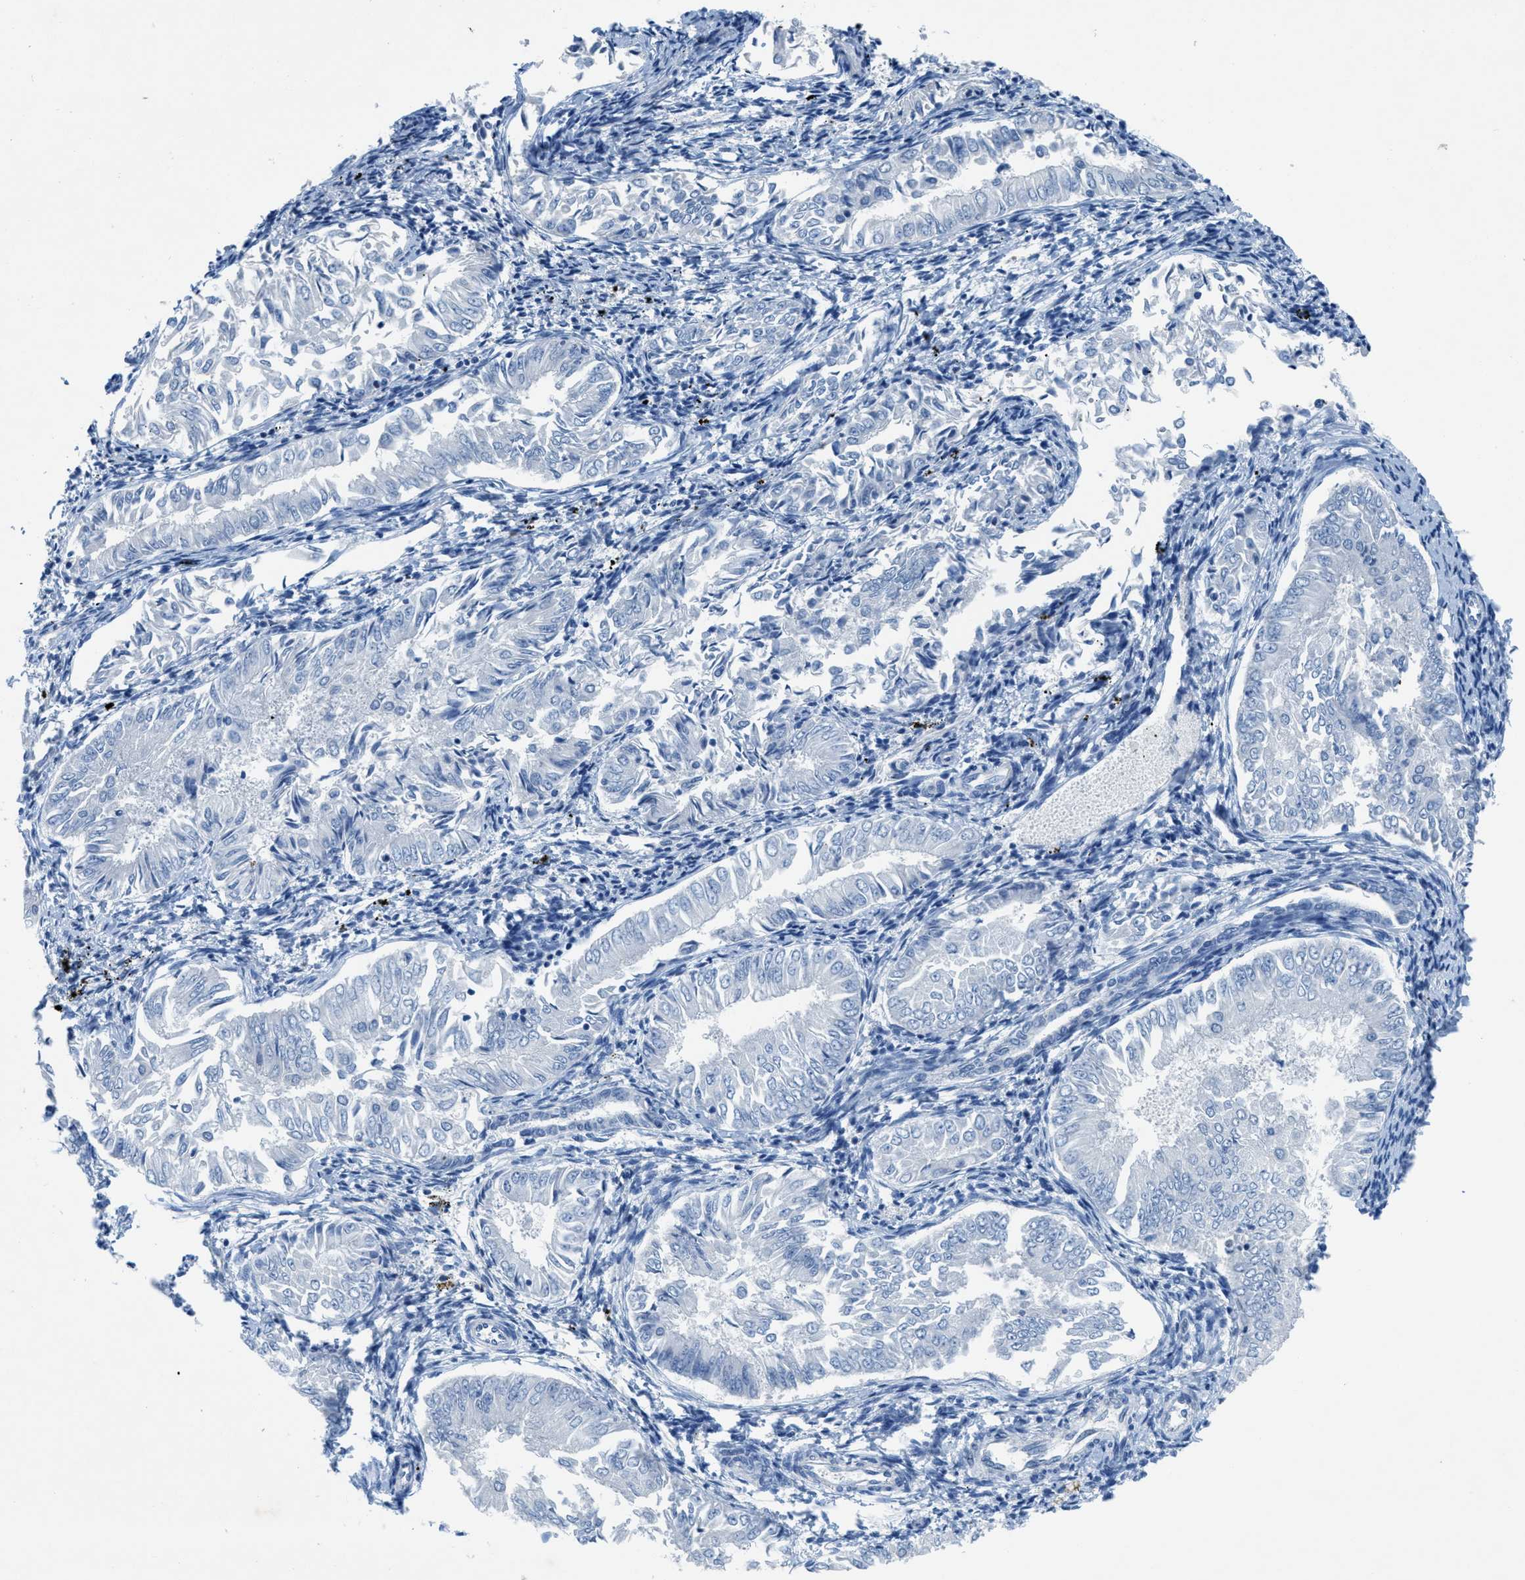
{"staining": {"intensity": "negative", "quantity": "none", "location": "none"}, "tissue": "endometrial cancer", "cell_type": "Tumor cells", "image_type": "cancer", "snomed": [{"axis": "morphology", "description": "Adenocarcinoma, NOS"}, {"axis": "topography", "description": "Endometrium"}], "caption": "Immunohistochemistry histopathology image of human adenocarcinoma (endometrial) stained for a protein (brown), which exhibits no expression in tumor cells. (Brightfield microscopy of DAB (3,3'-diaminobenzidine) immunohistochemistry (IHC) at high magnification).", "gene": "GALNT17", "patient": {"sex": "female", "age": 53}}